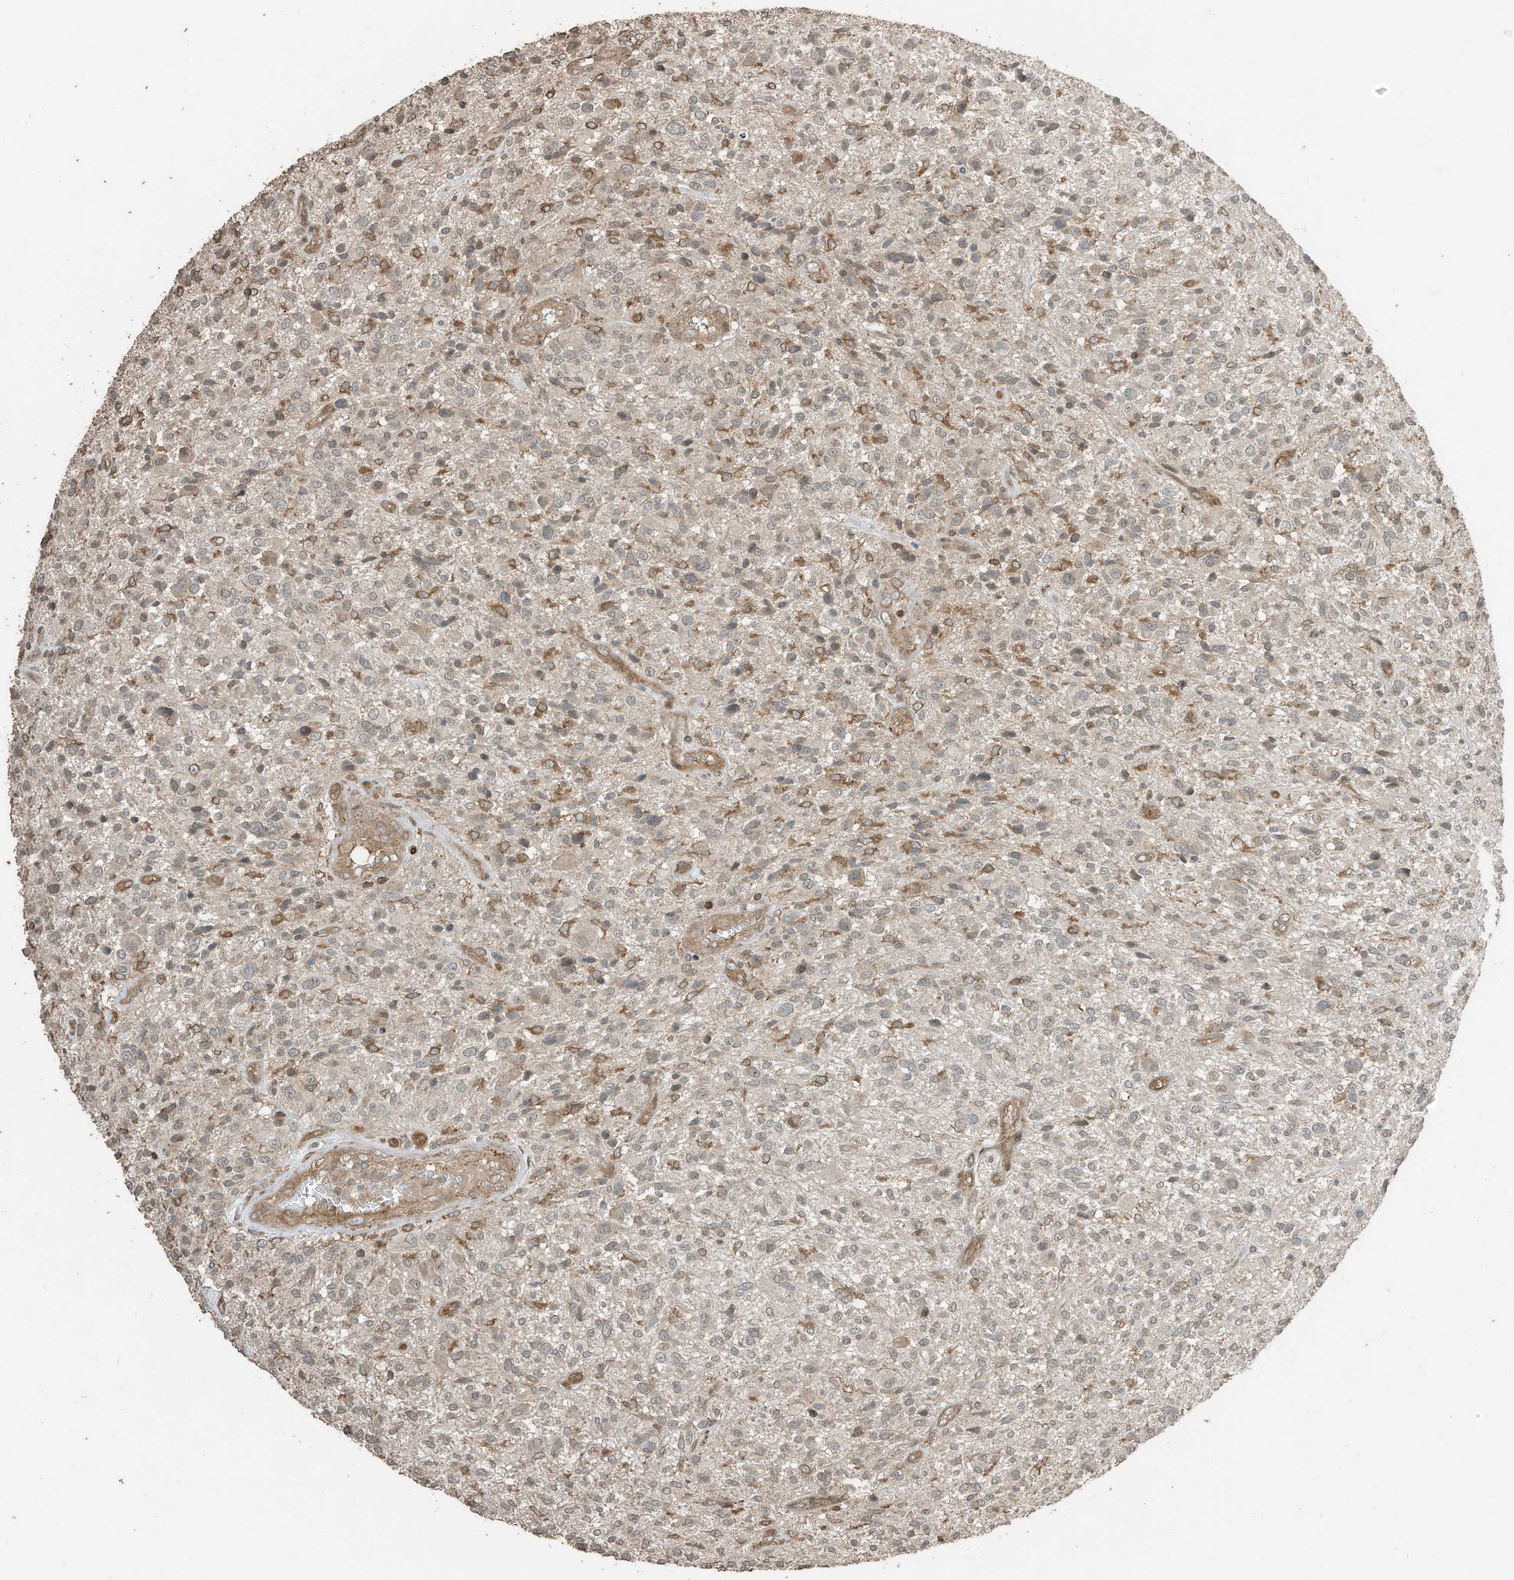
{"staining": {"intensity": "moderate", "quantity": "<25%", "location": "cytoplasmic/membranous"}, "tissue": "glioma", "cell_type": "Tumor cells", "image_type": "cancer", "snomed": [{"axis": "morphology", "description": "Glioma, malignant, High grade"}, {"axis": "topography", "description": "Brain"}], "caption": "An immunohistochemistry photomicrograph of tumor tissue is shown. Protein staining in brown shows moderate cytoplasmic/membranous positivity in glioma within tumor cells.", "gene": "ZNF653", "patient": {"sex": "male", "age": 47}}